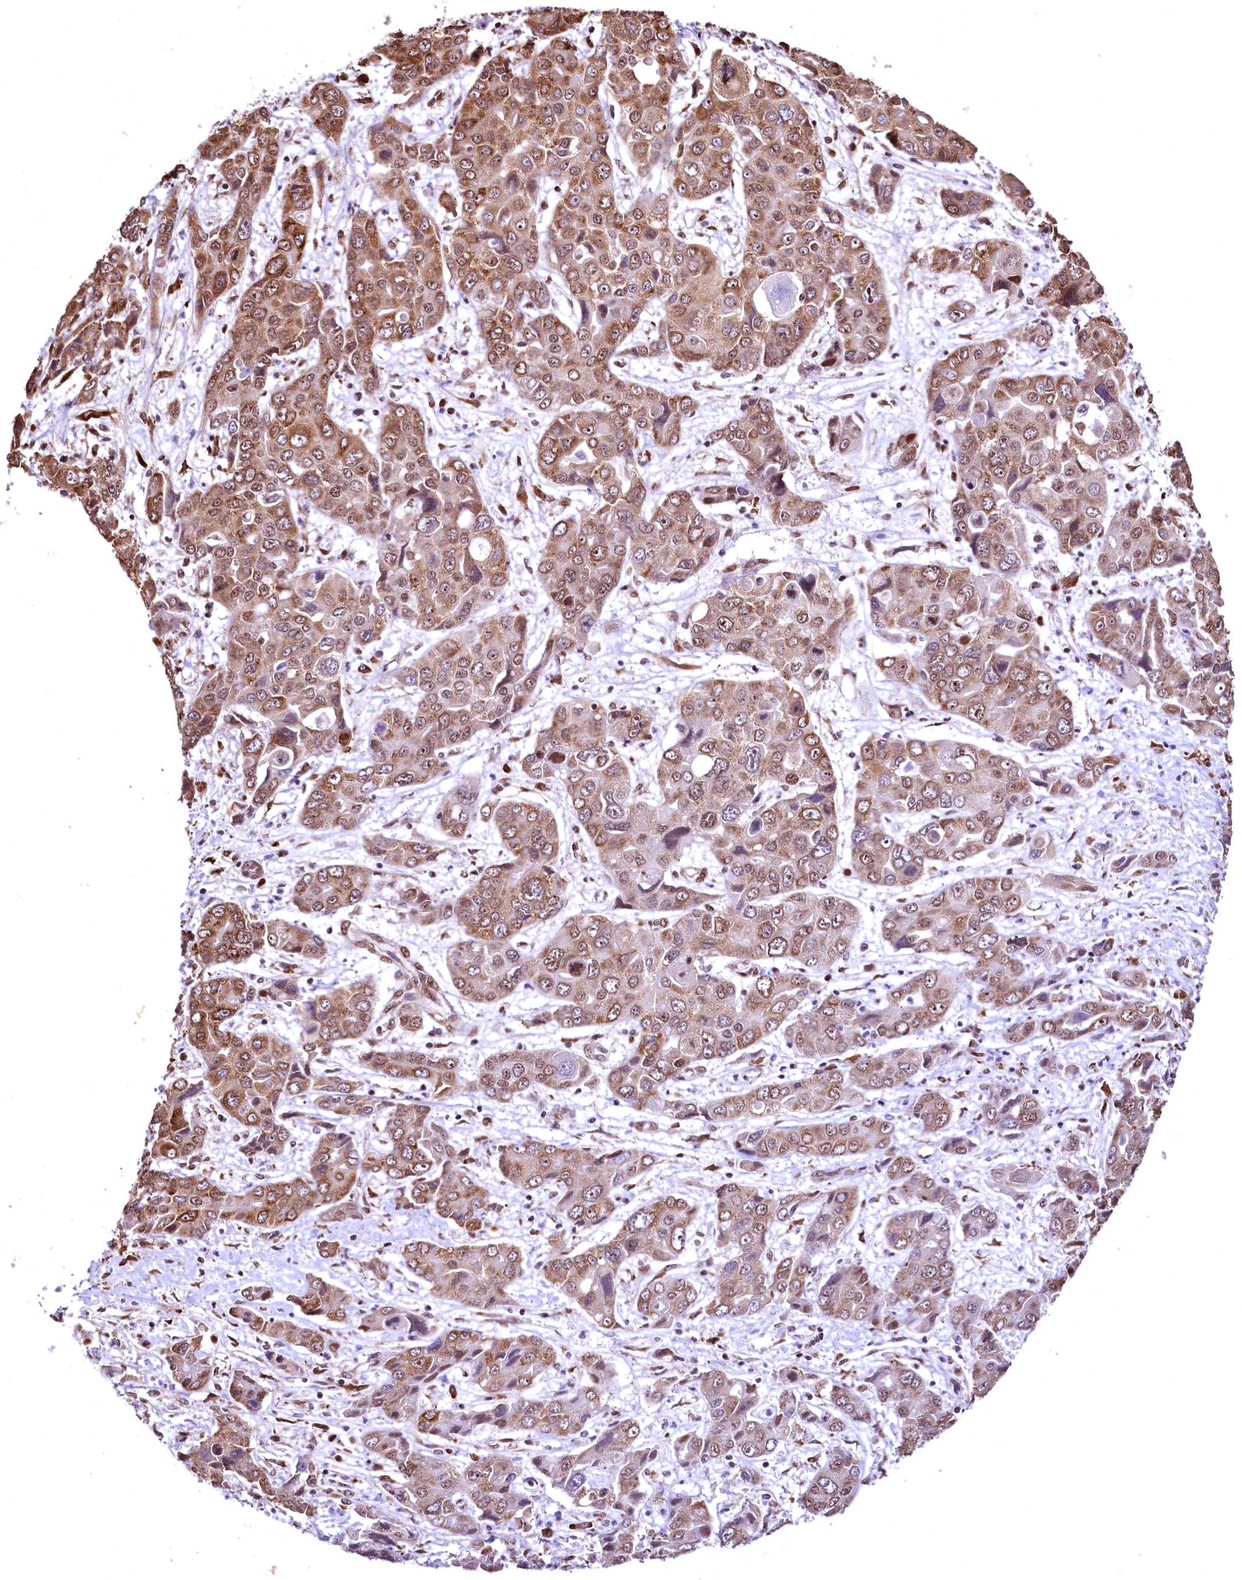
{"staining": {"intensity": "moderate", "quantity": ">75%", "location": "cytoplasmic/membranous,nuclear"}, "tissue": "liver cancer", "cell_type": "Tumor cells", "image_type": "cancer", "snomed": [{"axis": "morphology", "description": "Cholangiocarcinoma"}, {"axis": "topography", "description": "Liver"}], "caption": "The photomicrograph shows a brown stain indicating the presence of a protein in the cytoplasmic/membranous and nuclear of tumor cells in liver cancer (cholangiocarcinoma). Ihc stains the protein in brown and the nuclei are stained blue.", "gene": "PDS5B", "patient": {"sex": "male", "age": 67}}